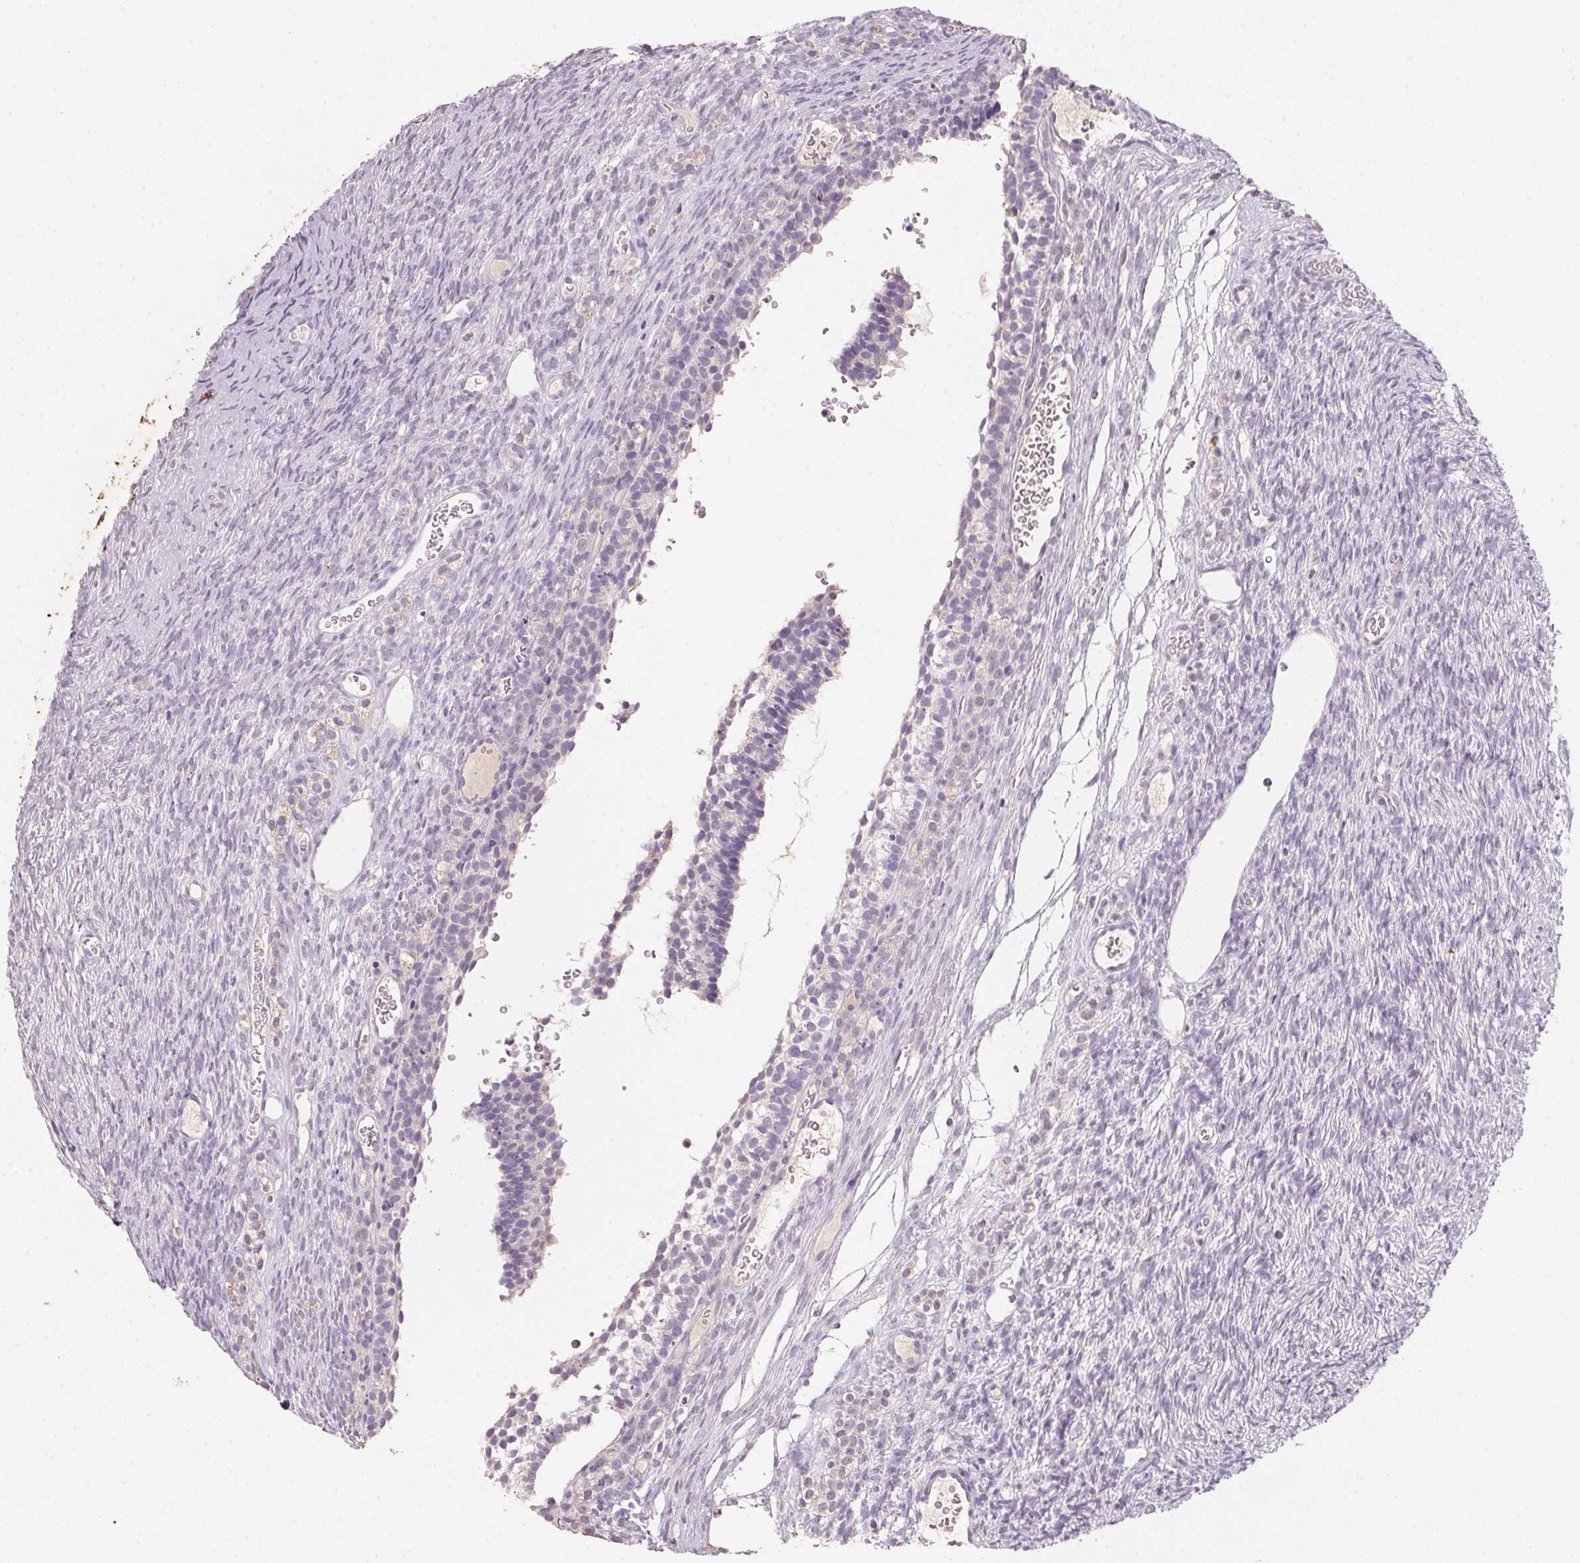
{"staining": {"intensity": "negative", "quantity": "none", "location": "none"}, "tissue": "ovary", "cell_type": "Ovarian stroma cells", "image_type": "normal", "snomed": [{"axis": "morphology", "description": "Normal tissue, NOS"}, {"axis": "topography", "description": "Ovary"}], "caption": "Immunohistochemical staining of unremarkable human ovary exhibits no significant positivity in ovarian stroma cells. (DAB (3,3'-diaminobenzidine) immunohistochemistry, high magnification).", "gene": "CXCL5", "patient": {"sex": "female", "age": 34}}